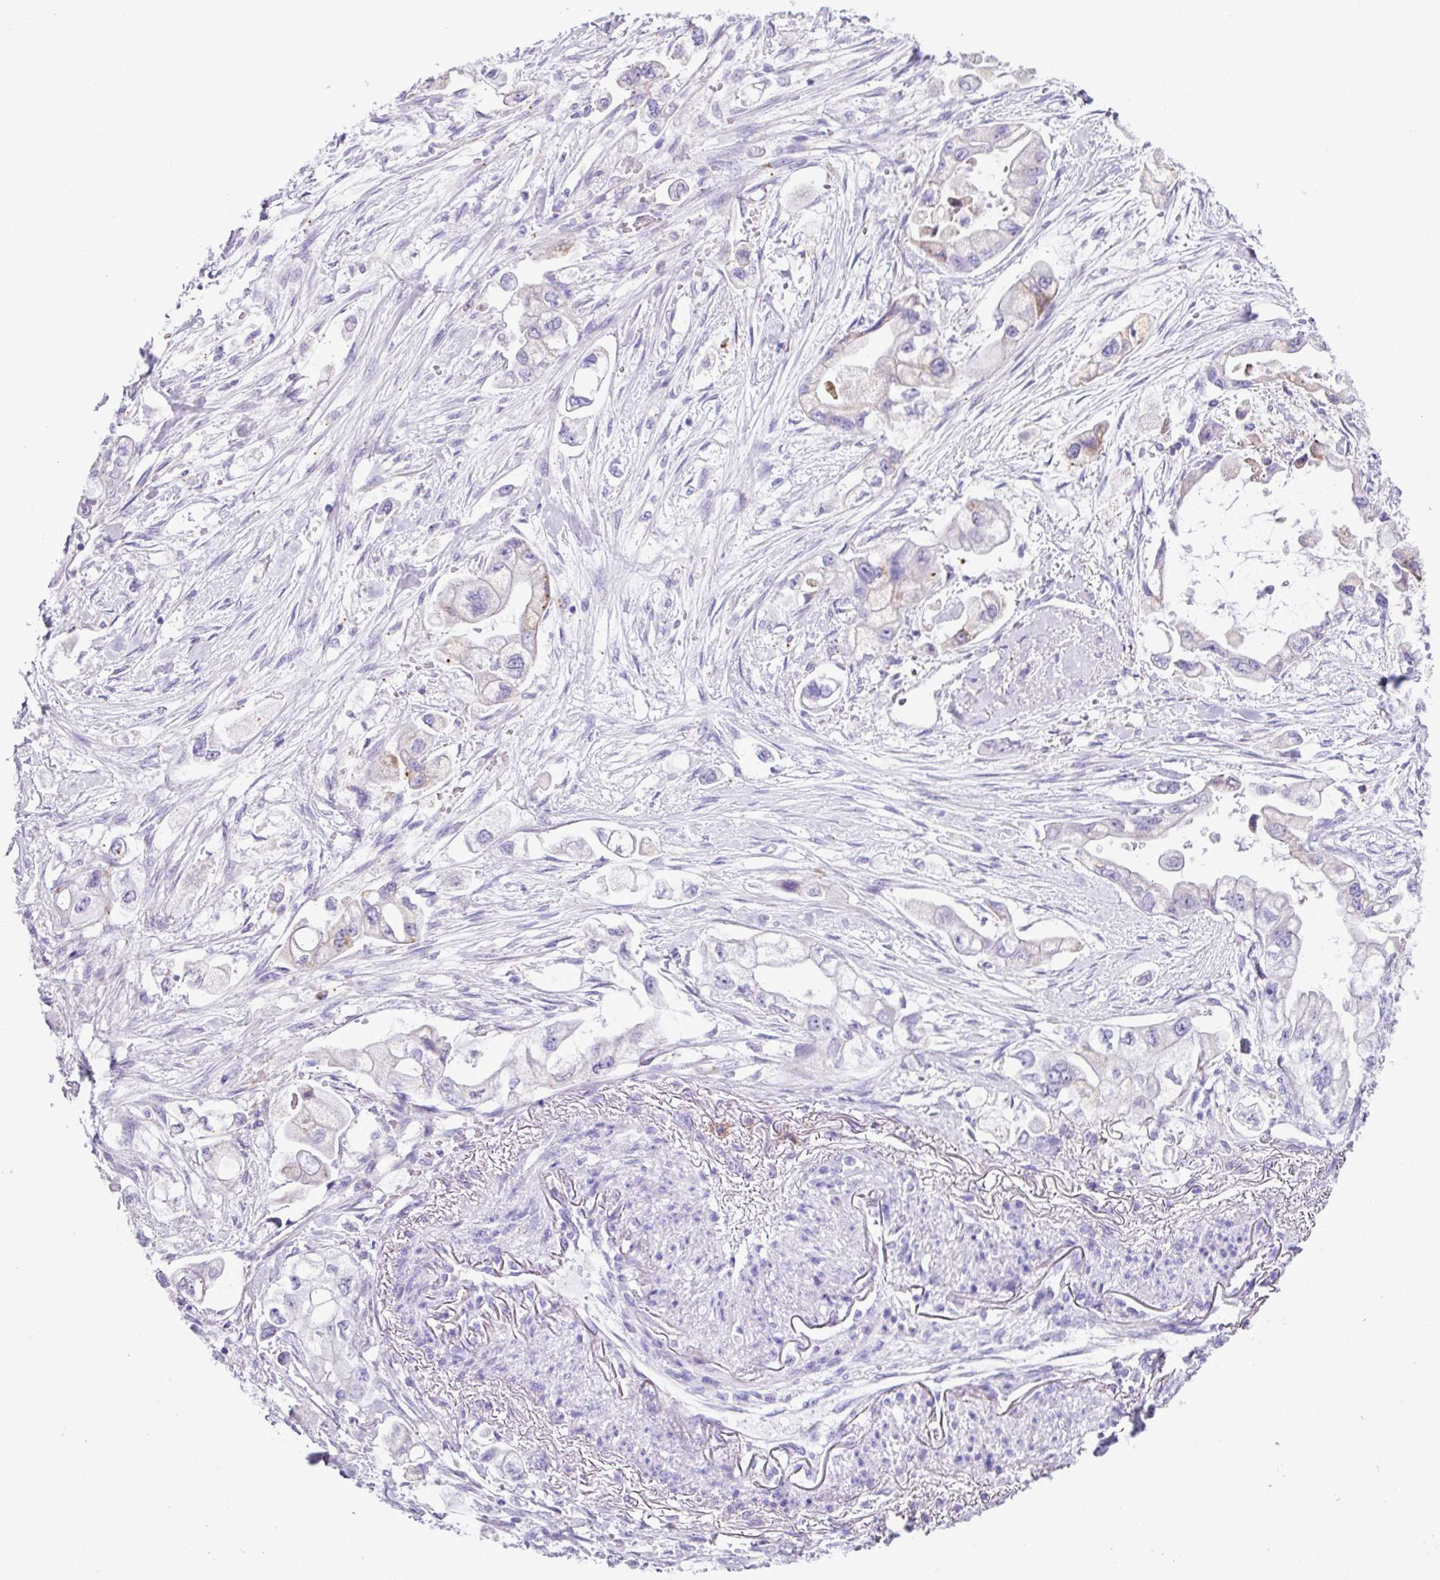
{"staining": {"intensity": "negative", "quantity": "none", "location": "none"}, "tissue": "stomach cancer", "cell_type": "Tumor cells", "image_type": "cancer", "snomed": [{"axis": "morphology", "description": "Adenocarcinoma, NOS"}, {"axis": "topography", "description": "Stomach"}], "caption": "Histopathology image shows no significant protein expression in tumor cells of stomach cancer (adenocarcinoma). (DAB immunohistochemistry (IHC) with hematoxylin counter stain).", "gene": "RGS21", "patient": {"sex": "male", "age": 62}}